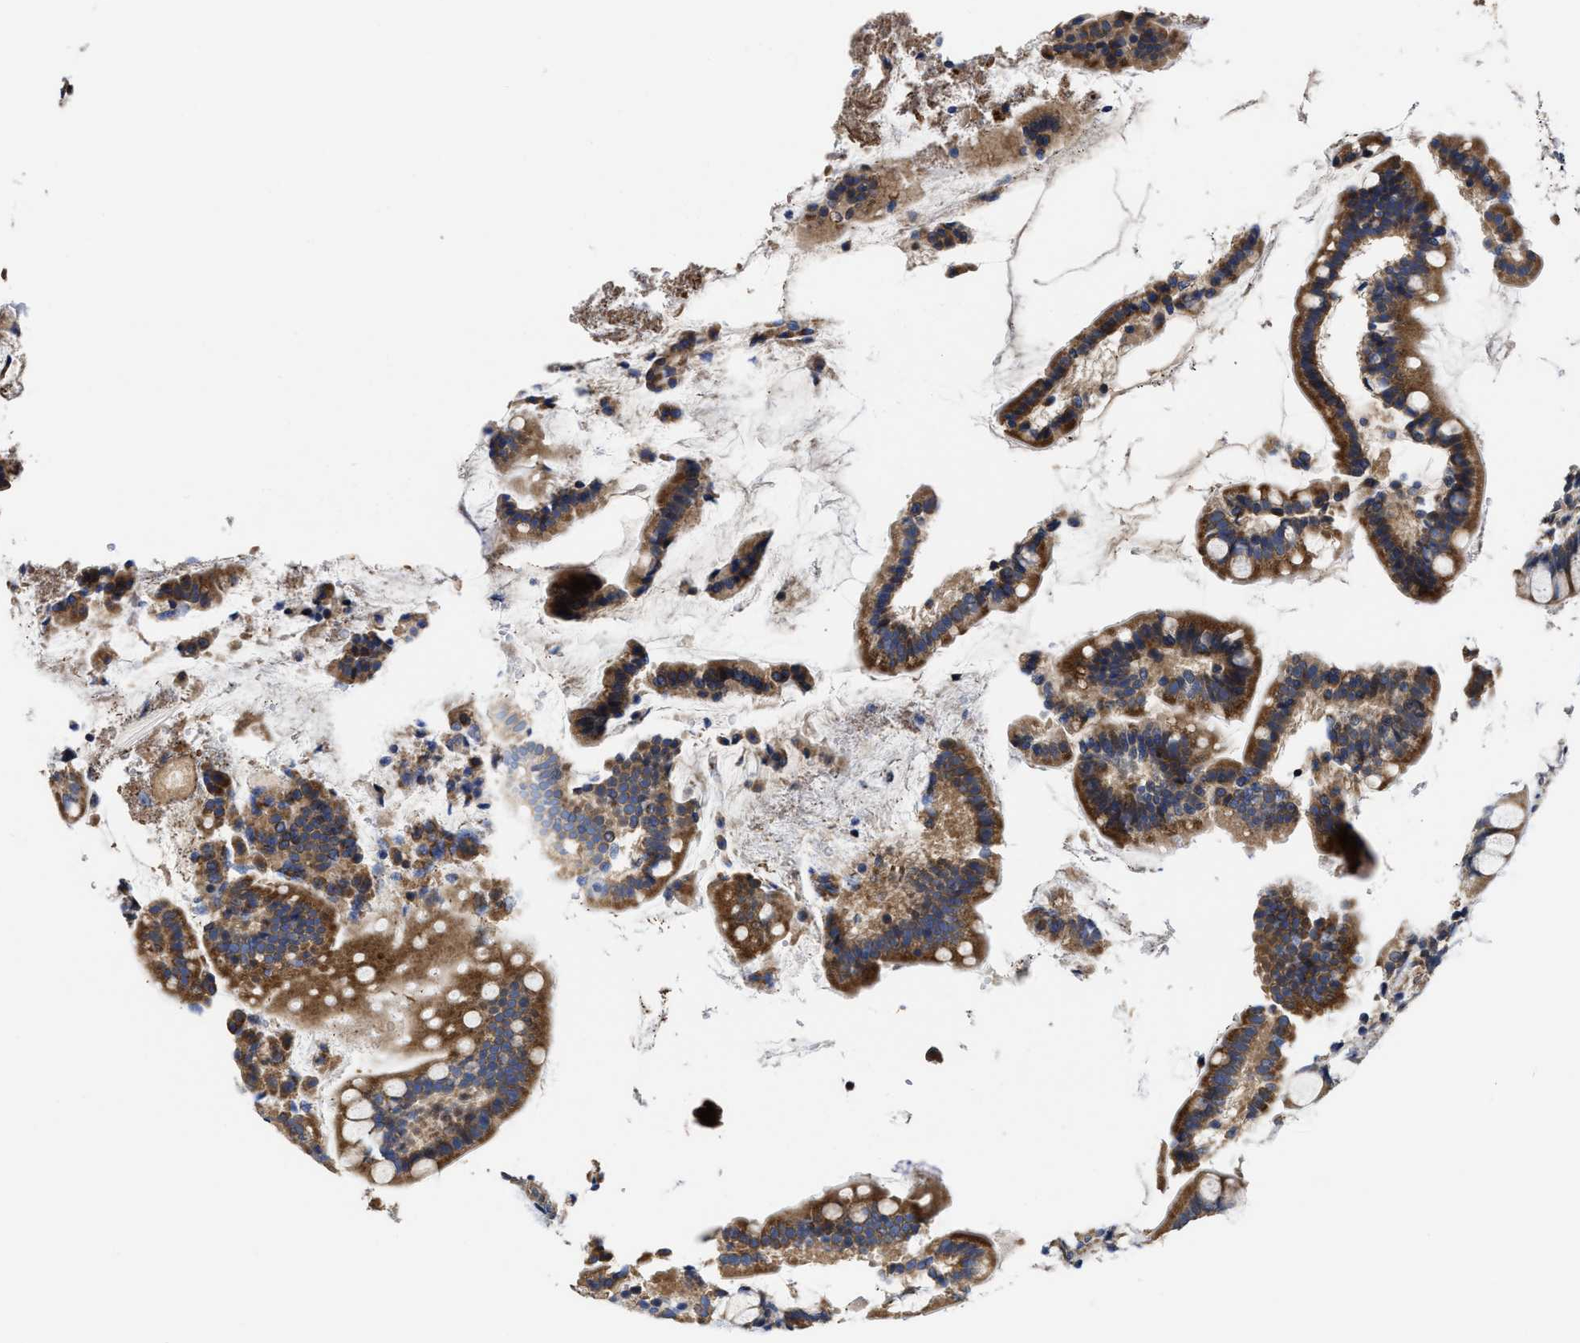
{"staining": {"intensity": "strong", "quantity": "<25%", "location": "cytoplasmic/membranous"}, "tissue": "small intestine", "cell_type": "Glandular cells", "image_type": "normal", "snomed": [{"axis": "morphology", "description": "Normal tissue, NOS"}, {"axis": "topography", "description": "Small intestine"}], "caption": "Immunohistochemistry (DAB) staining of benign human small intestine exhibits strong cytoplasmic/membranous protein expression in approximately <25% of glandular cells. (Stains: DAB in brown, nuclei in blue, Microscopy: brightfield microscopy at high magnification).", "gene": "TRAF6", "patient": {"sex": "female", "age": 84}}